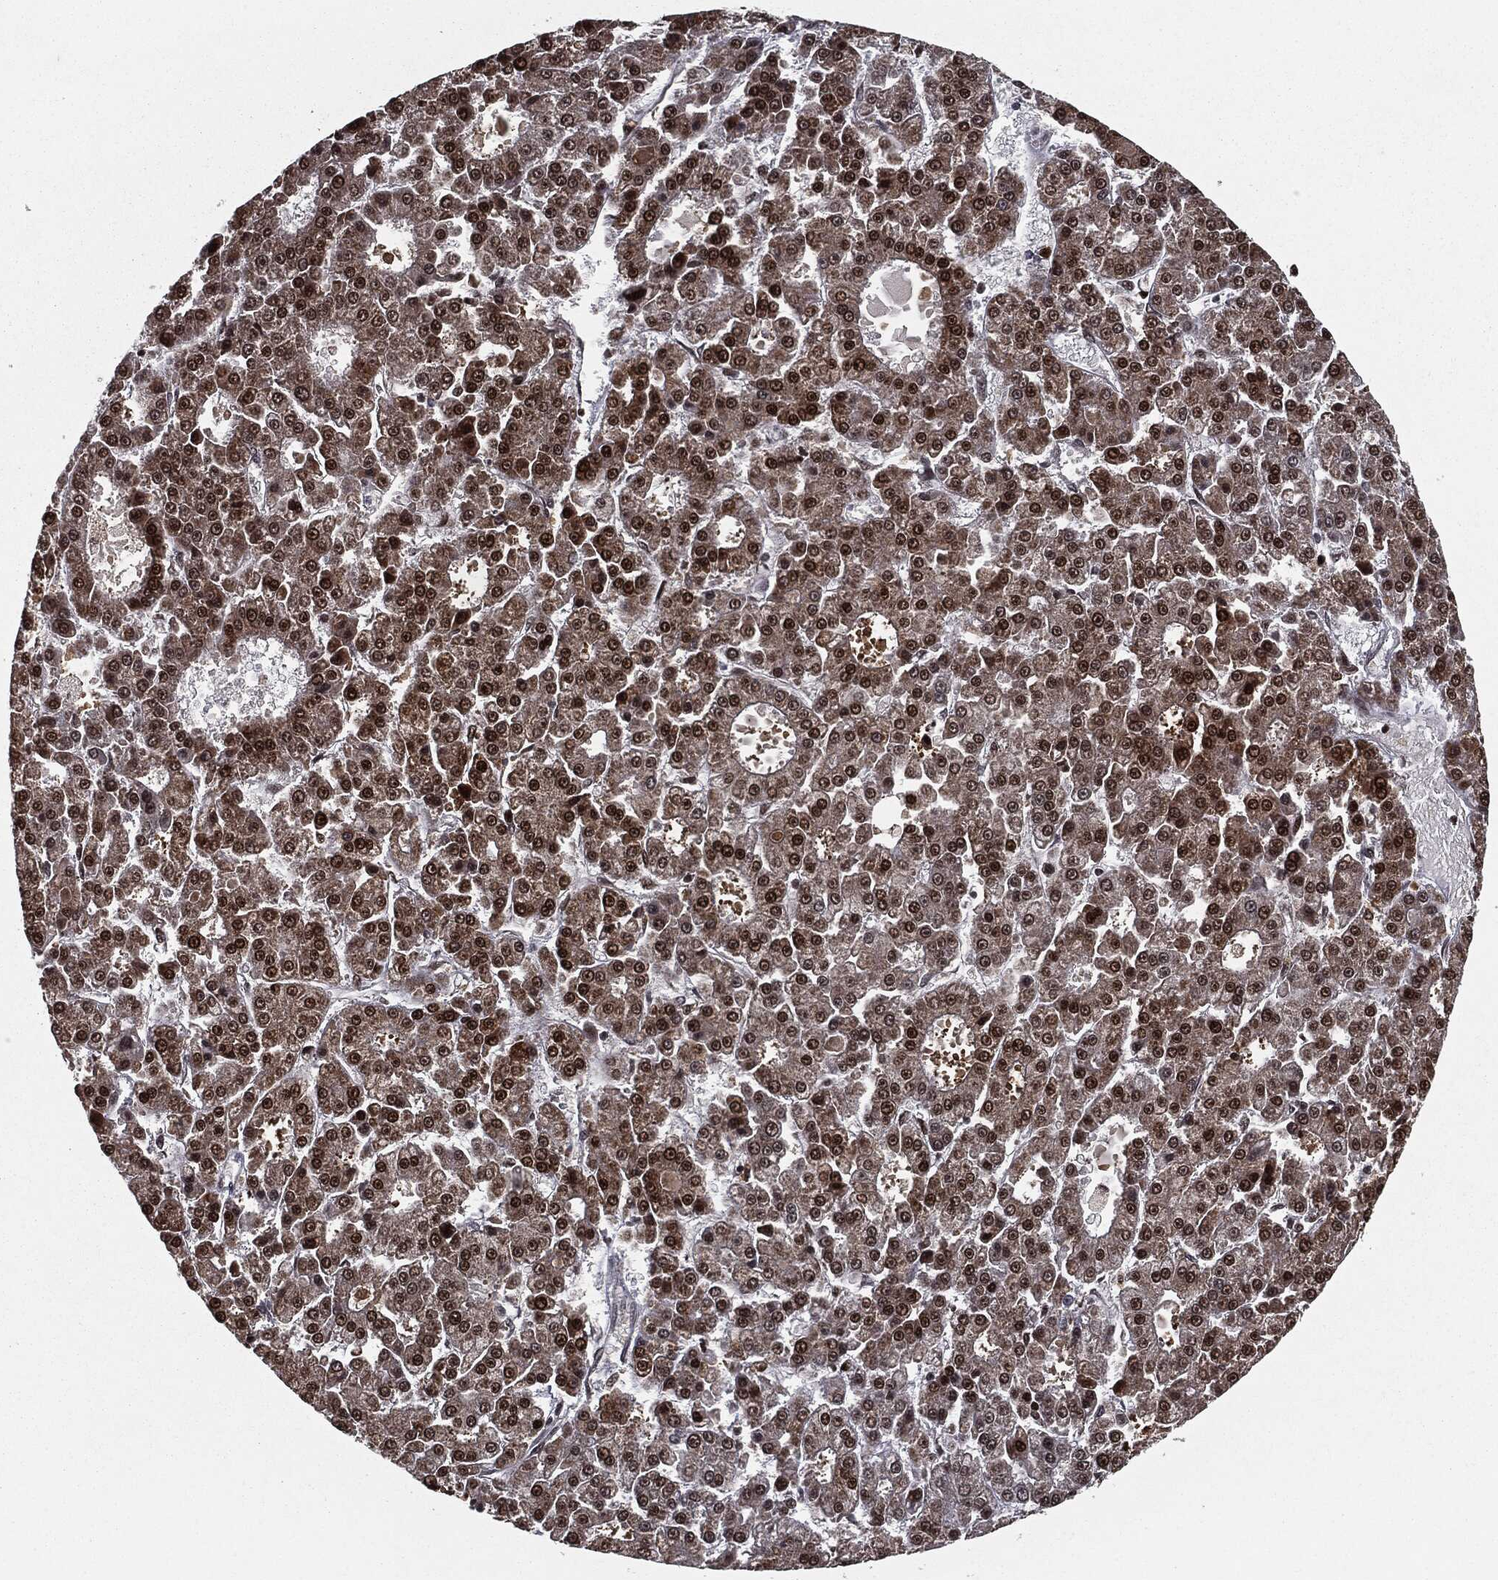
{"staining": {"intensity": "strong", "quantity": "25%-75%", "location": "nuclear"}, "tissue": "liver cancer", "cell_type": "Tumor cells", "image_type": "cancer", "snomed": [{"axis": "morphology", "description": "Carcinoma, Hepatocellular, NOS"}, {"axis": "topography", "description": "Liver"}], "caption": "This histopathology image displays liver cancer stained with immunohistochemistry (IHC) to label a protein in brown. The nuclear of tumor cells show strong positivity for the protein. Nuclei are counter-stained blue.", "gene": "CHCHD2", "patient": {"sex": "male", "age": 70}}